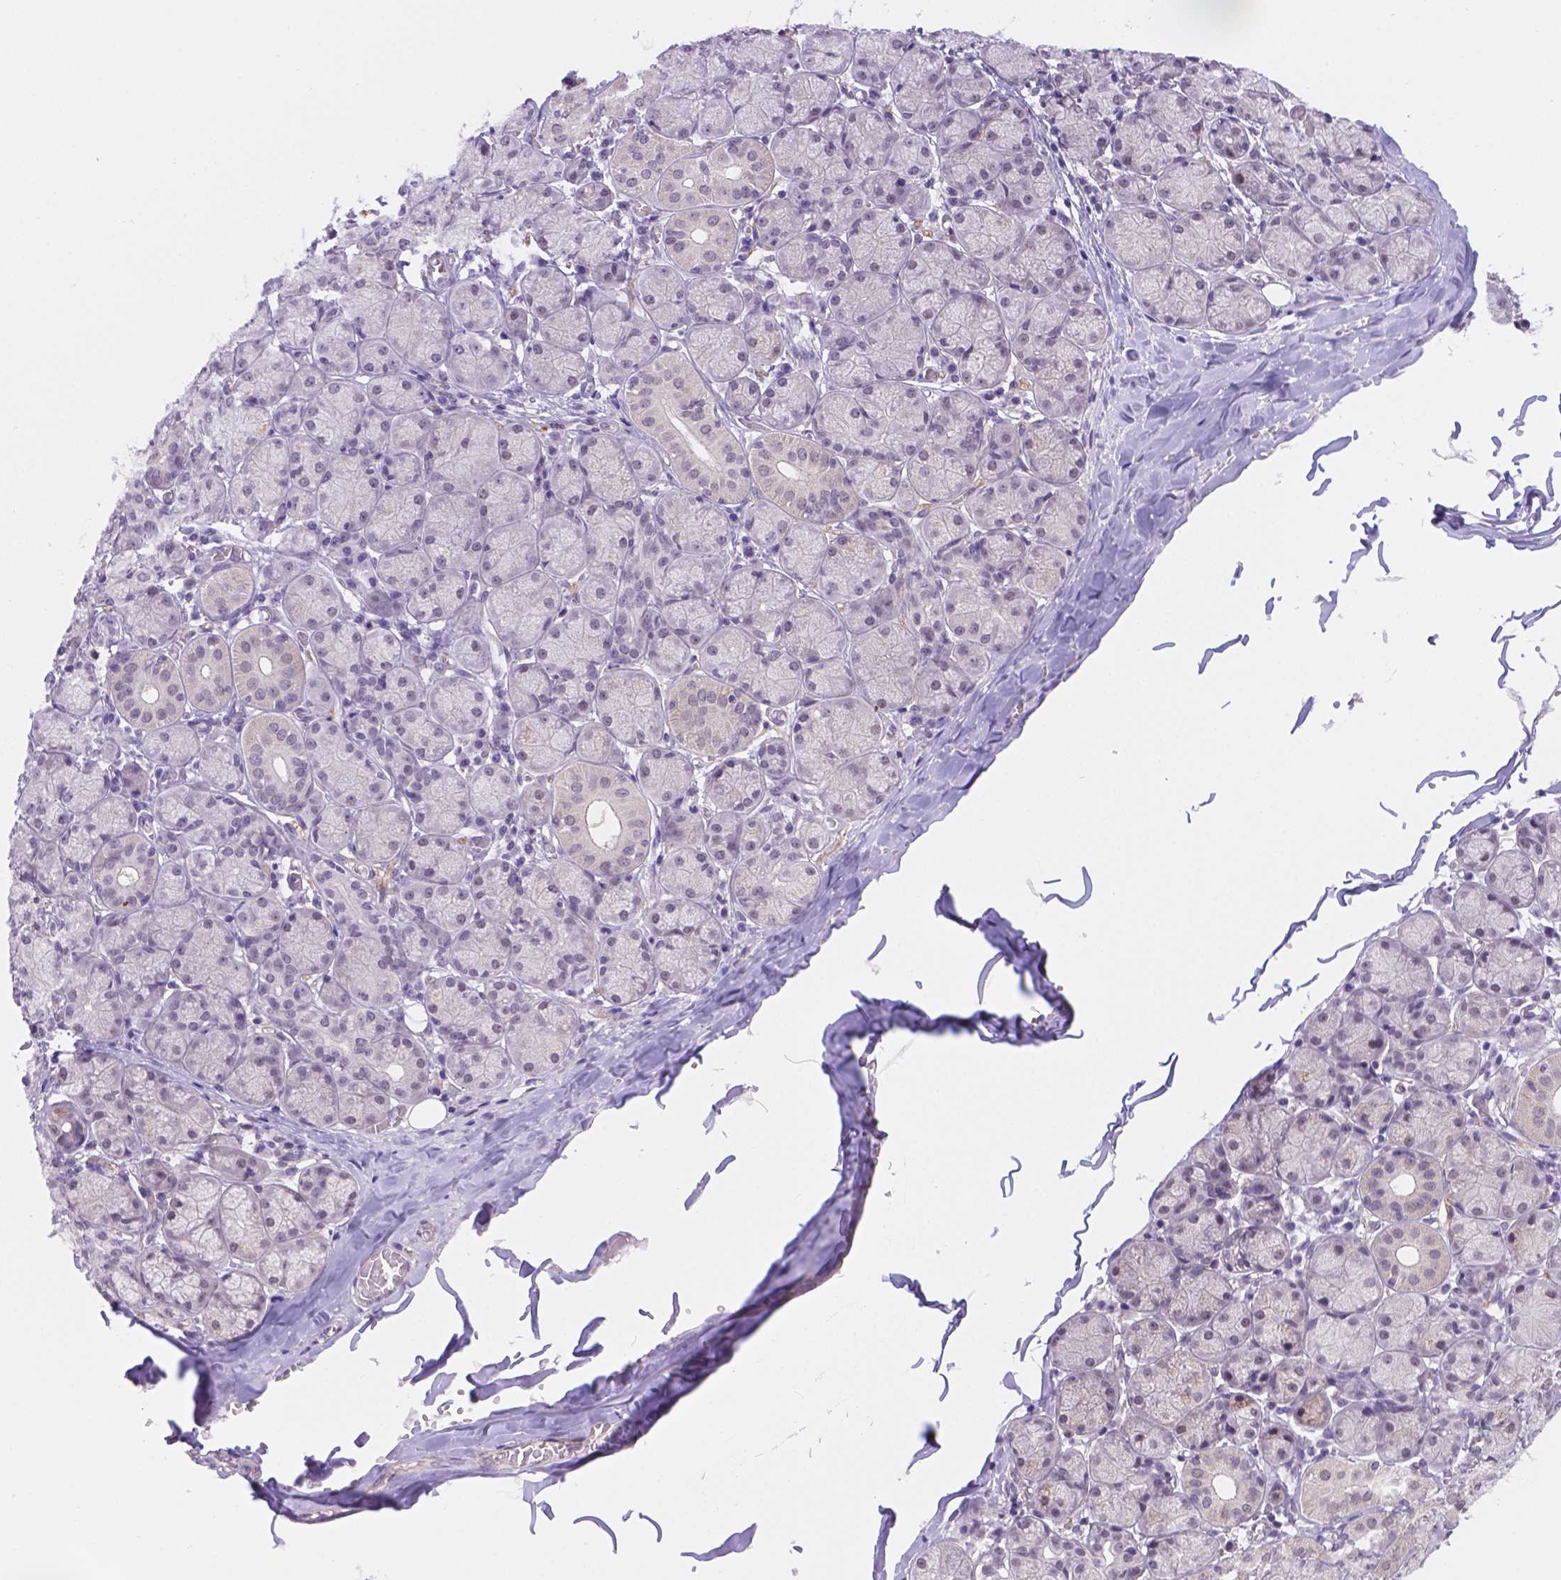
{"staining": {"intensity": "strong", "quantity": "25%-75%", "location": "cytoplasmic/membranous"}, "tissue": "salivary gland", "cell_type": "Glandular cells", "image_type": "normal", "snomed": [{"axis": "morphology", "description": "Normal tissue, NOS"}, {"axis": "topography", "description": "Salivary gland"}, {"axis": "topography", "description": "Peripheral nerve tissue"}], "caption": "A high amount of strong cytoplasmic/membranous expression is present in about 25%-75% of glandular cells in unremarkable salivary gland.", "gene": "NXPE2", "patient": {"sex": "female", "age": 24}}